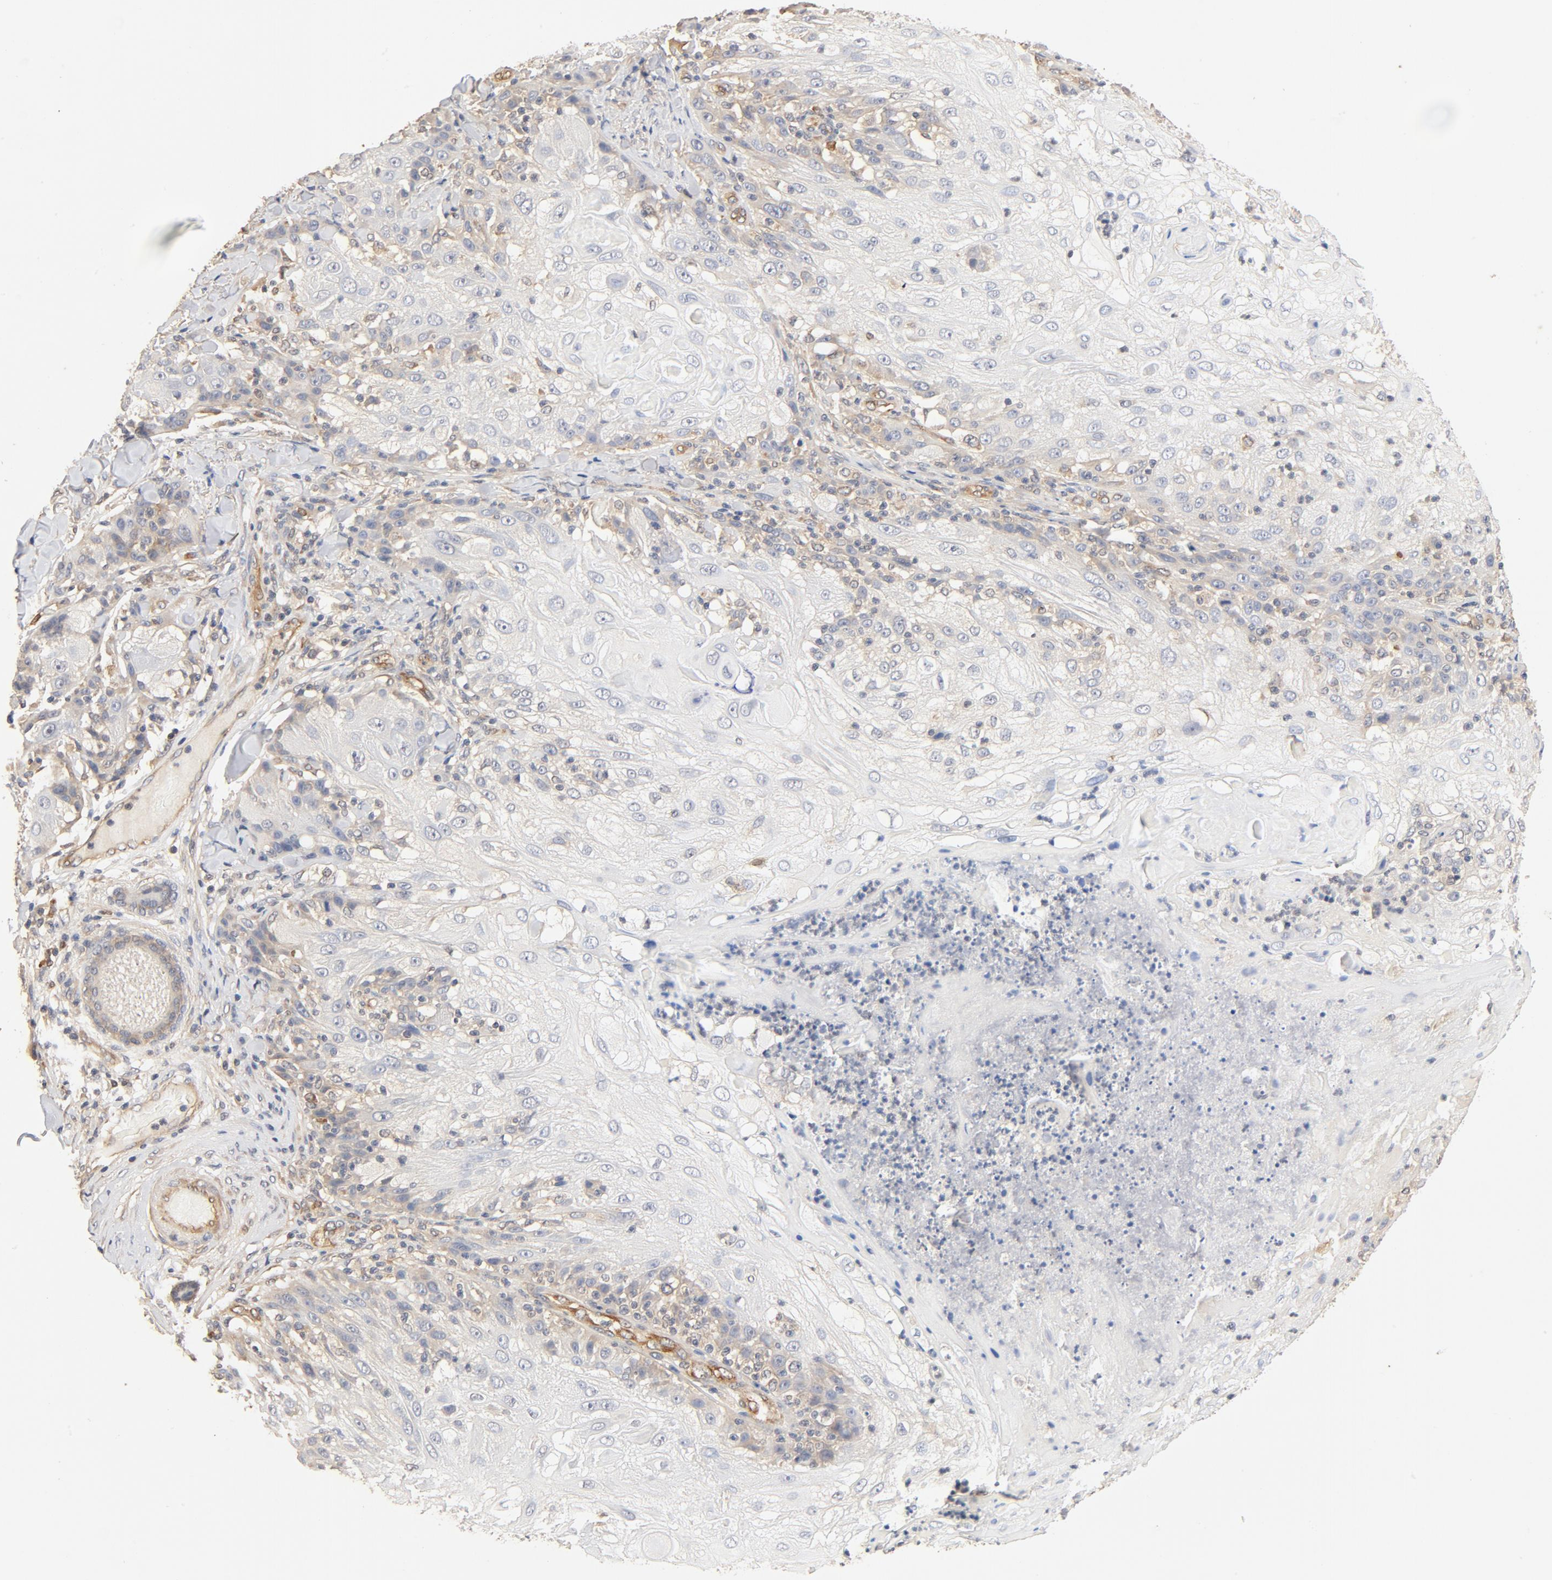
{"staining": {"intensity": "weak", "quantity": "<25%", "location": "cytoplasmic/membranous"}, "tissue": "skin cancer", "cell_type": "Tumor cells", "image_type": "cancer", "snomed": [{"axis": "morphology", "description": "Normal tissue, NOS"}, {"axis": "morphology", "description": "Squamous cell carcinoma, NOS"}, {"axis": "topography", "description": "Skin"}], "caption": "IHC of human skin cancer (squamous cell carcinoma) reveals no positivity in tumor cells.", "gene": "UBE2J1", "patient": {"sex": "female", "age": 83}}